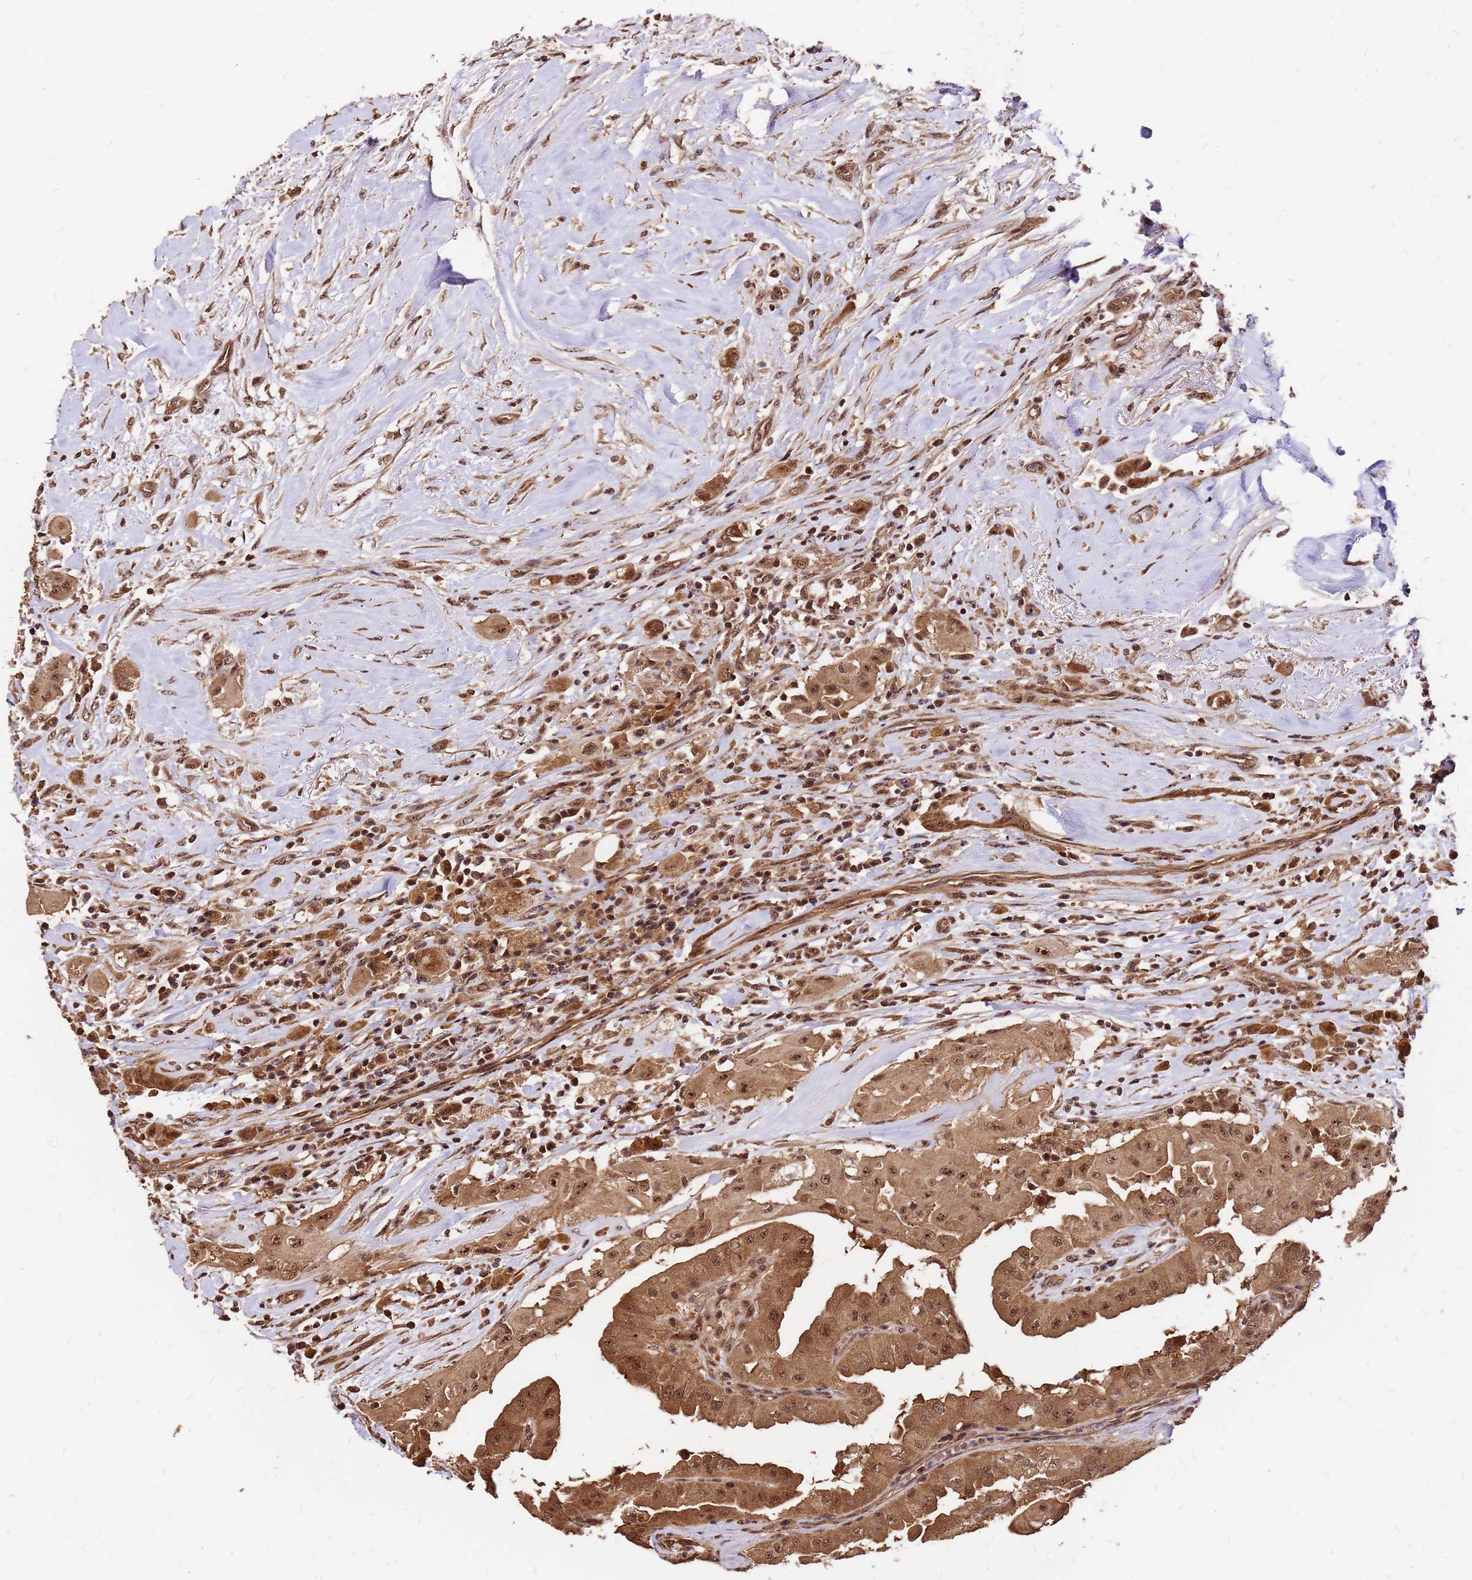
{"staining": {"intensity": "moderate", "quantity": ">75%", "location": "cytoplasmic/membranous,nuclear"}, "tissue": "thyroid cancer", "cell_type": "Tumor cells", "image_type": "cancer", "snomed": [{"axis": "morphology", "description": "Papillary adenocarcinoma, NOS"}, {"axis": "topography", "description": "Thyroid gland"}], "caption": "Thyroid cancer stained with immunohistochemistry shows moderate cytoplasmic/membranous and nuclear positivity in approximately >75% of tumor cells.", "gene": "GPATCH8", "patient": {"sex": "female", "age": 59}}